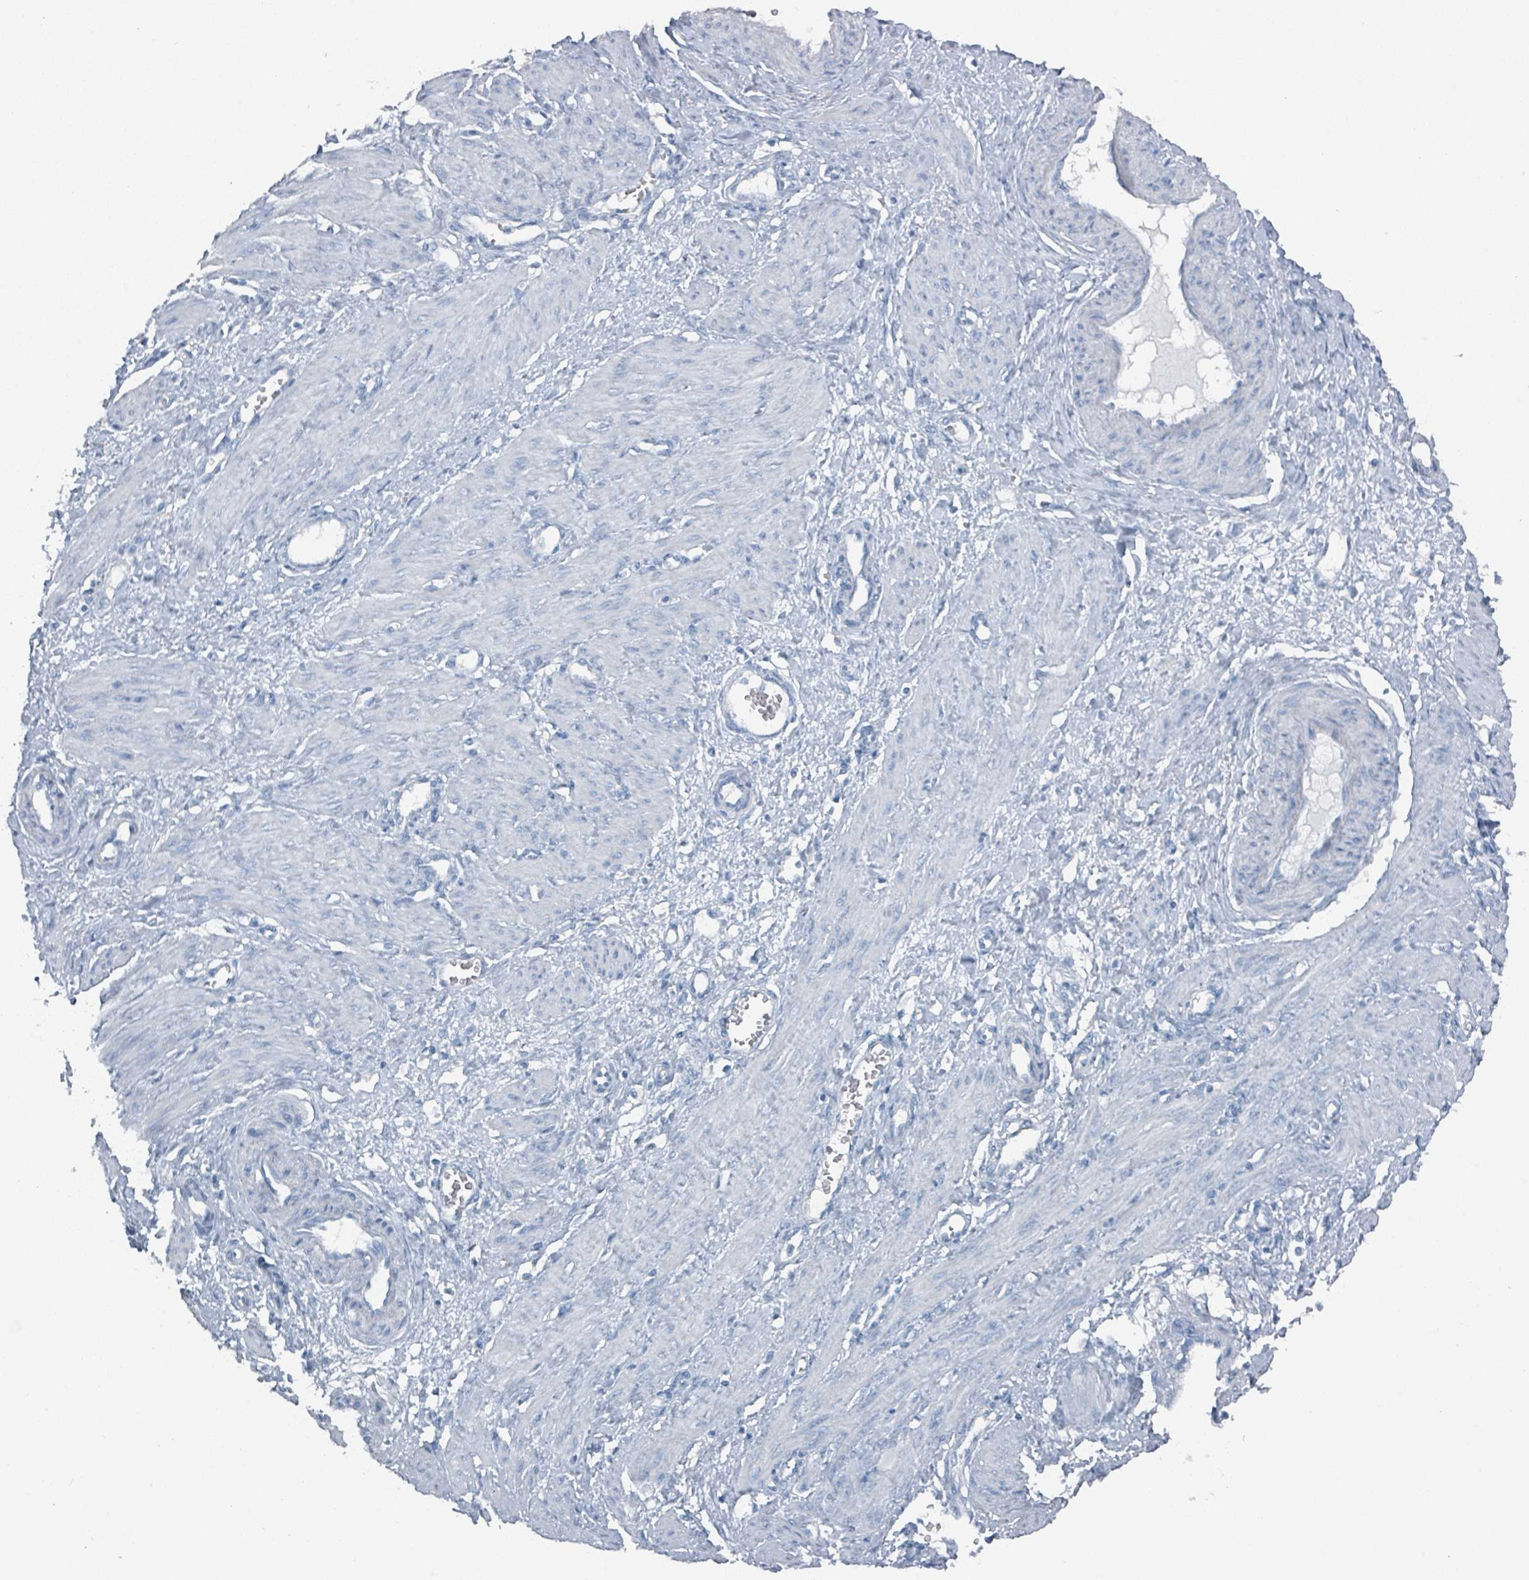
{"staining": {"intensity": "negative", "quantity": "none", "location": "none"}, "tissue": "smooth muscle", "cell_type": "Smooth muscle cells", "image_type": "normal", "snomed": [{"axis": "morphology", "description": "Normal tissue, NOS"}, {"axis": "topography", "description": "Endometrium"}], "caption": "IHC photomicrograph of benign smooth muscle: human smooth muscle stained with DAB (3,3'-diaminobenzidine) displays no significant protein positivity in smooth muscle cells. Nuclei are stained in blue.", "gene": "GAMT", "patient": {"sex": "female", "age": 33}}